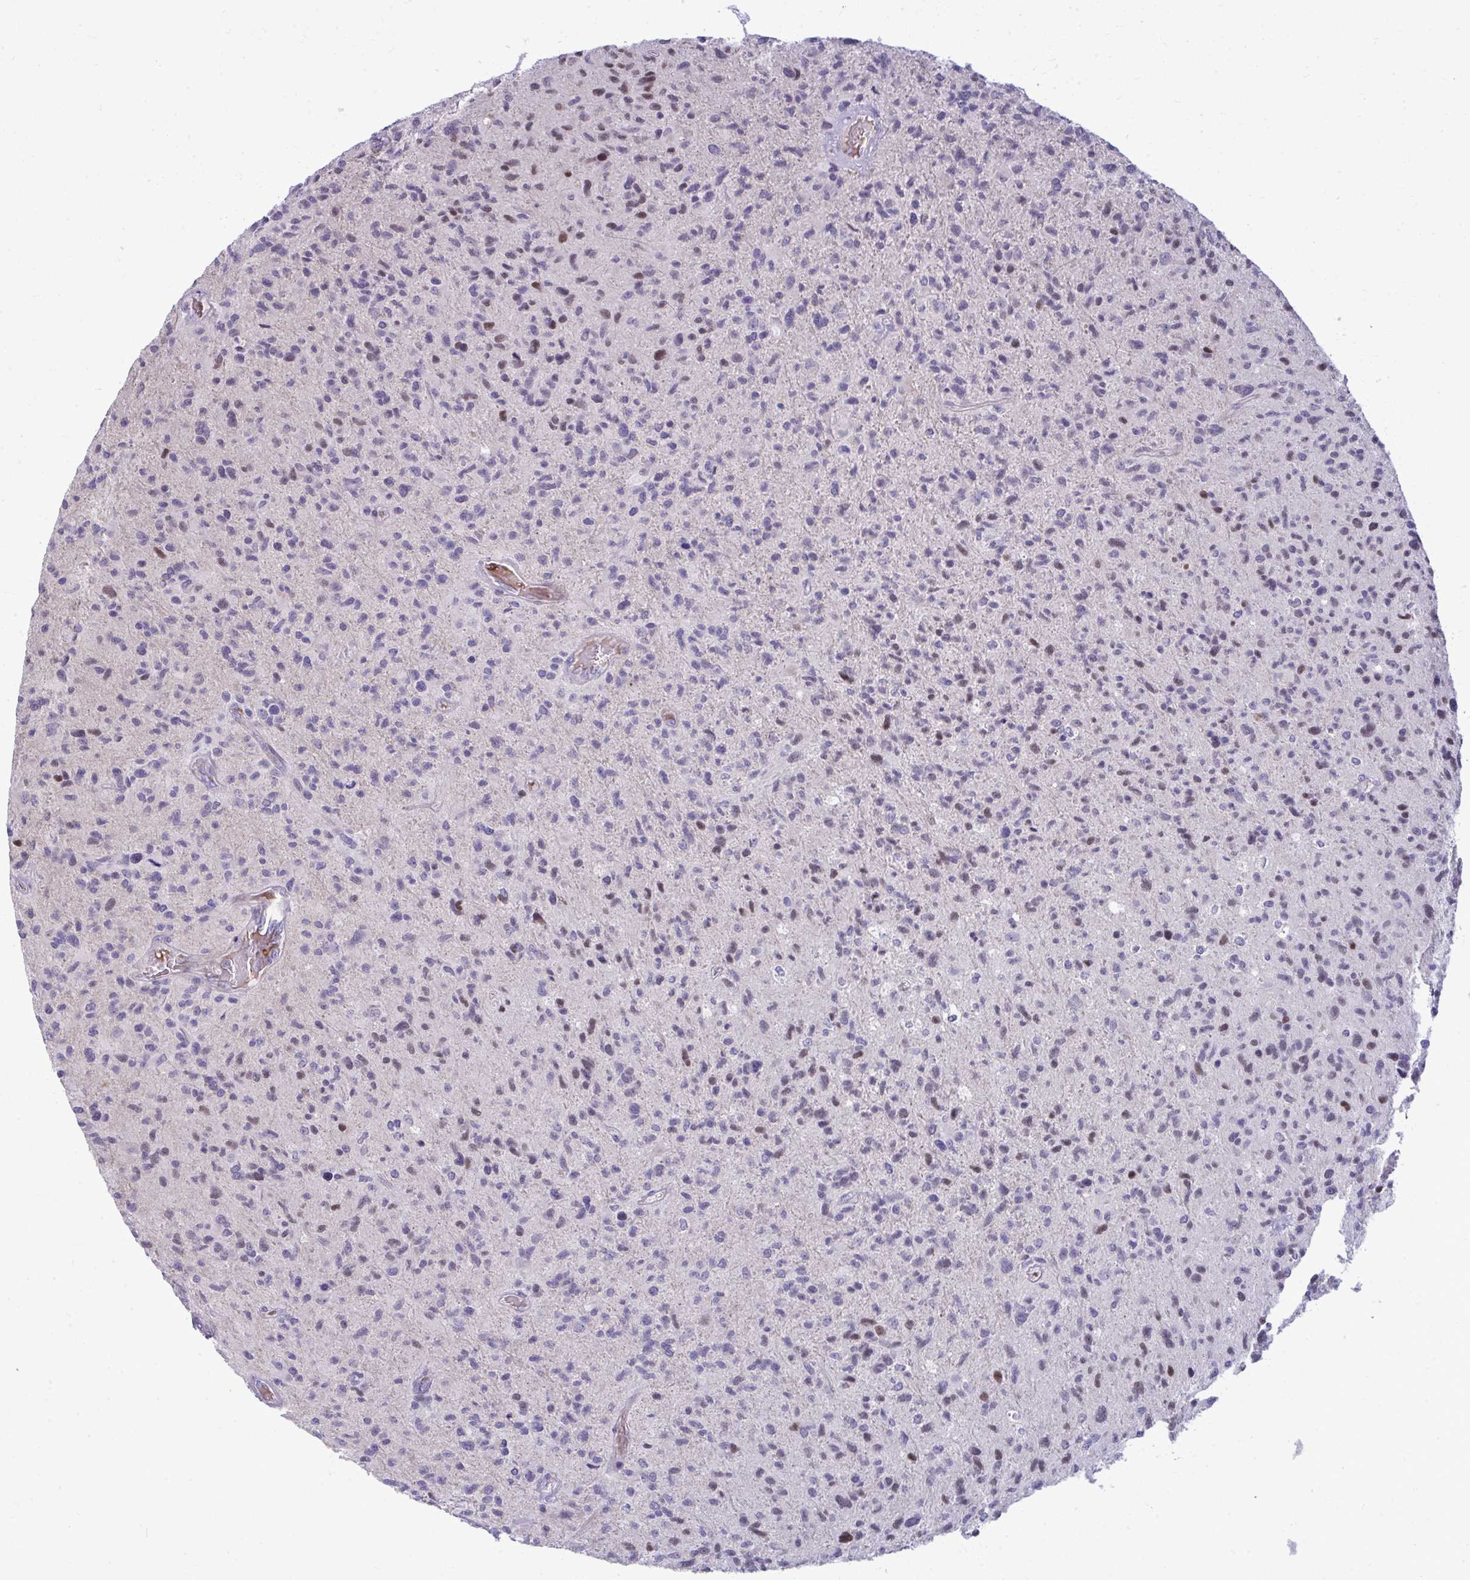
{"staining": {"intensity": "negative", "quantity": "none", "location": "none"}, "tissue": "glioma", "cell_type": "Tumor cells", "image_type": "cancer", "snomed": [{"axis": "morphology", "description": "Glioma, malignant, High grade"}, {"axis": "topography", "description": "Brain"}], "caption": "This image is of high-grade glioma (malignant) stained with immunohistochemistry to label a protein in brown with the nuclei are counter-stained blue. There is no staining in tumor cells.", "gene": "SLC14A1", "patient": {"sex": "female", "age": 70}}